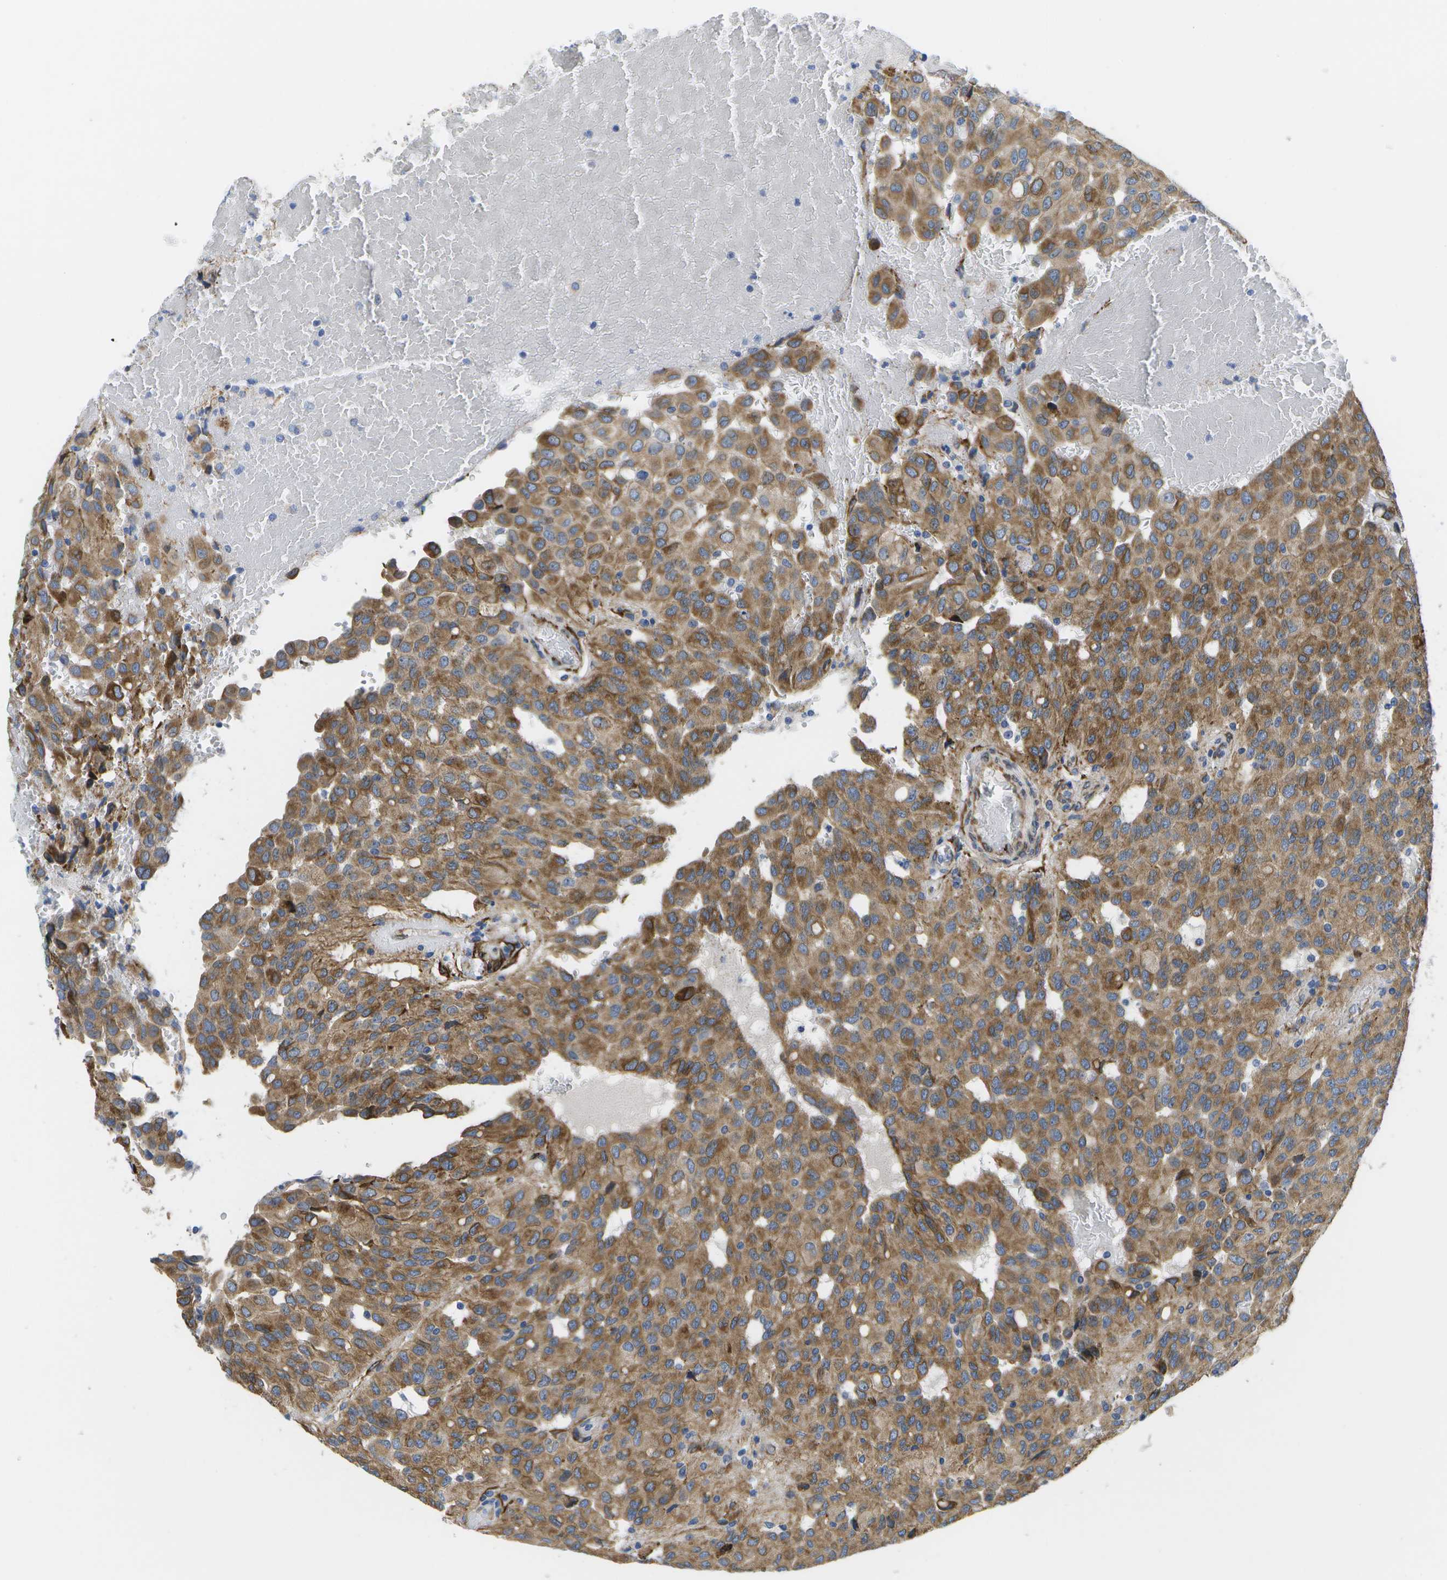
{"staining": {"intensity": "moderate", "quantity": ">75%", "location": "cytoplasmic/membranous"}, "tissue": "glioma", "cell_type": "Tumor cells", "image_type": "cancer", "snomed": [{"axis": "morphology", "description": "Glioma, malignant, High grade"}, {"axis": "topography", "description": "Brain"}], "caption": "A high-resolution histopathology image shows immunohistochemistry (IHC) staining of malignant glioma (high-grade), which displays moderate cytoplasmic/membranous positivity in approximately >75% of tumor cells.", "gene": "ZDHHC17", "patient": {"sex": "male", "age": 32}}